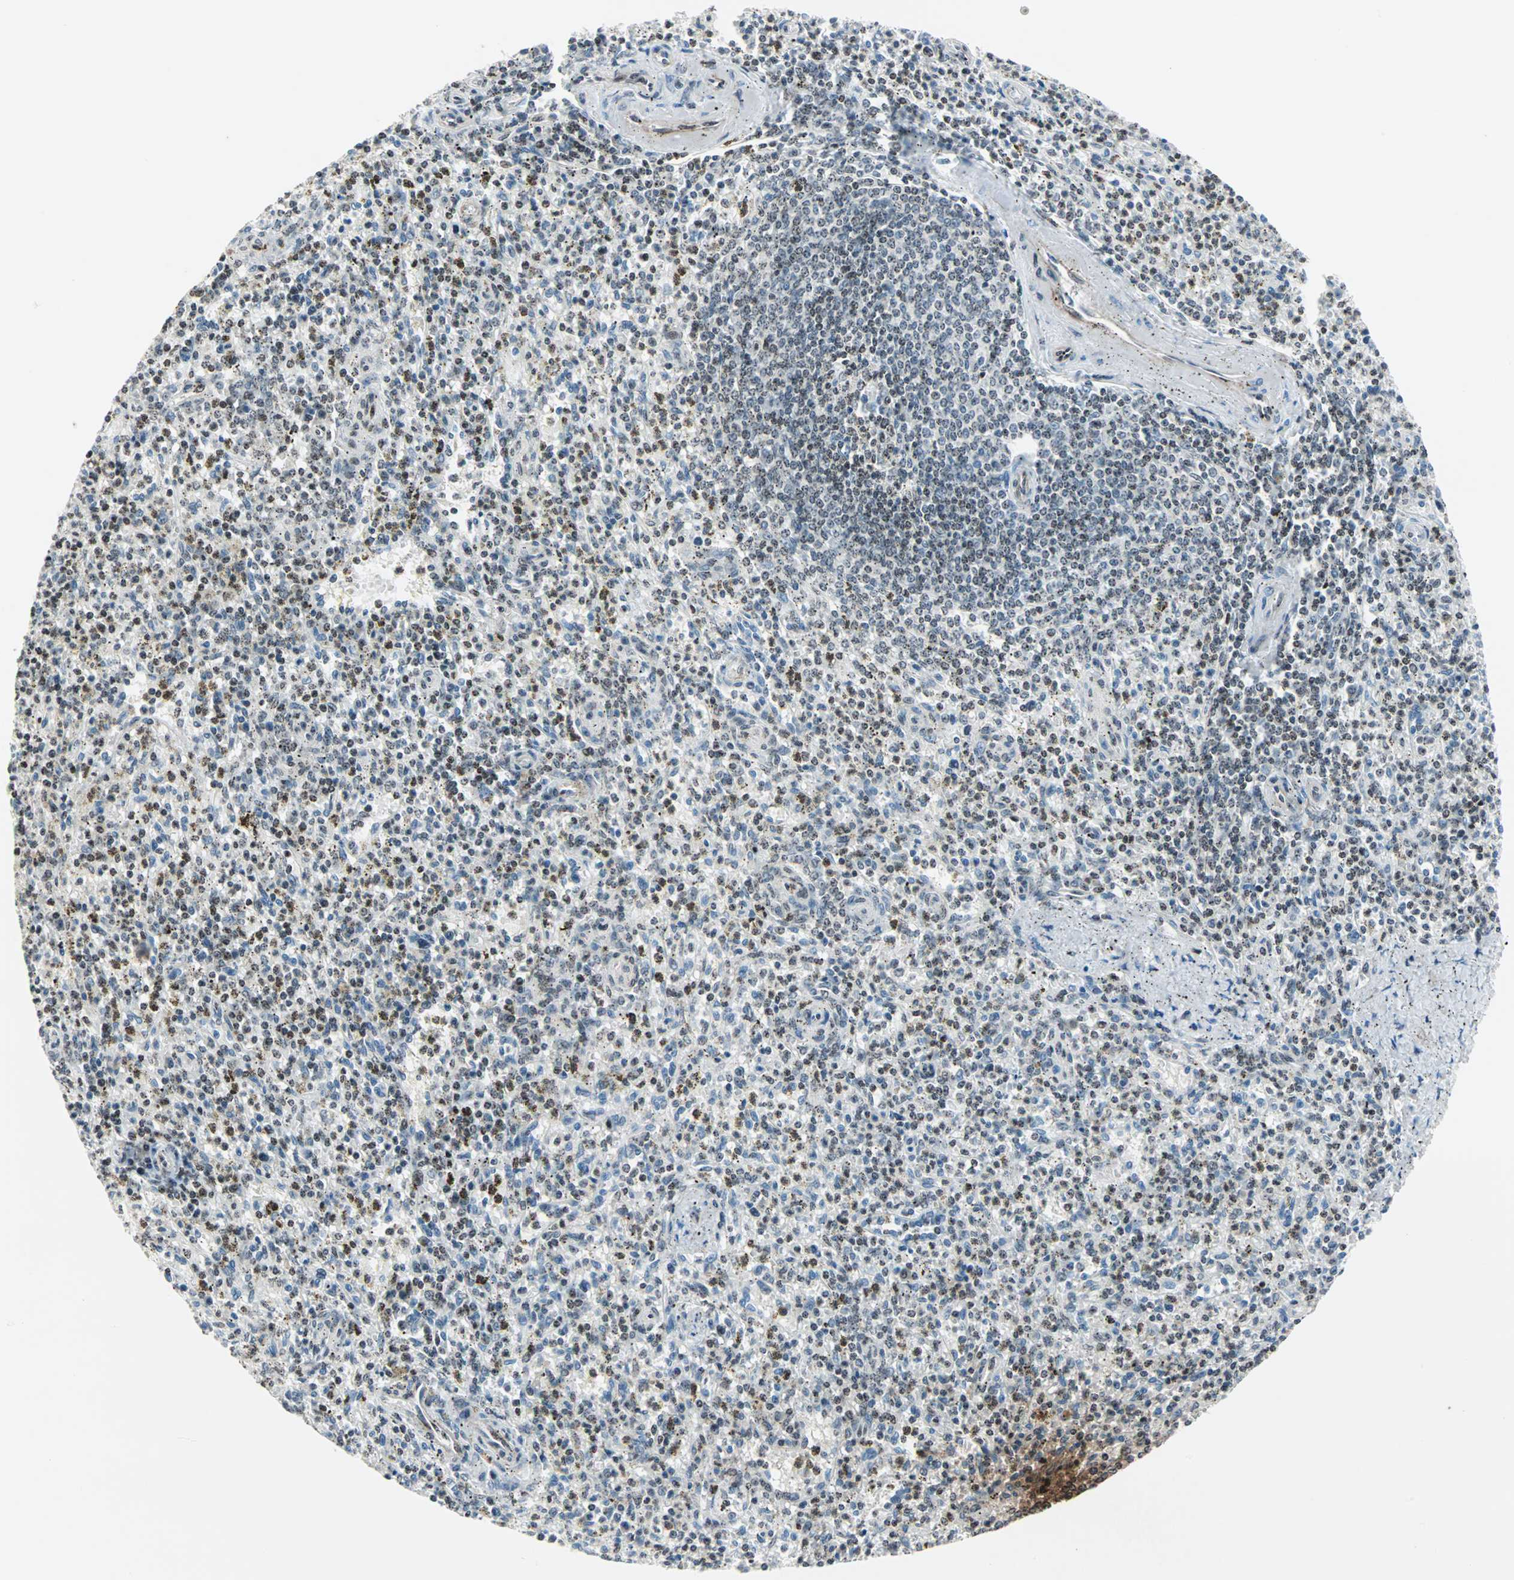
{"staining": {"intensity": "moderate", "quantity": "25%-75%", "location": "cytoplasmic/membranous,nuclear"}, "tissue": "spleen", "cell_type": "Cells in red pulp", "image_type": "normal", "snomed": [{"axis": "morphology", "description": "Normal tissue, NOS"}, {"axis": "topography", "description": "Spleen"}], "caption": "High-power microscopy captured an immunohistochemistry micrograph of benign spleen, revealing moderate cytoplasmic/membranous,nuclear staining in about 25%-75% of cells in red pulp. Nuclei are stained in blue.", "gene": "CENPA", "patient": {"sex": "male", "age": 72}}